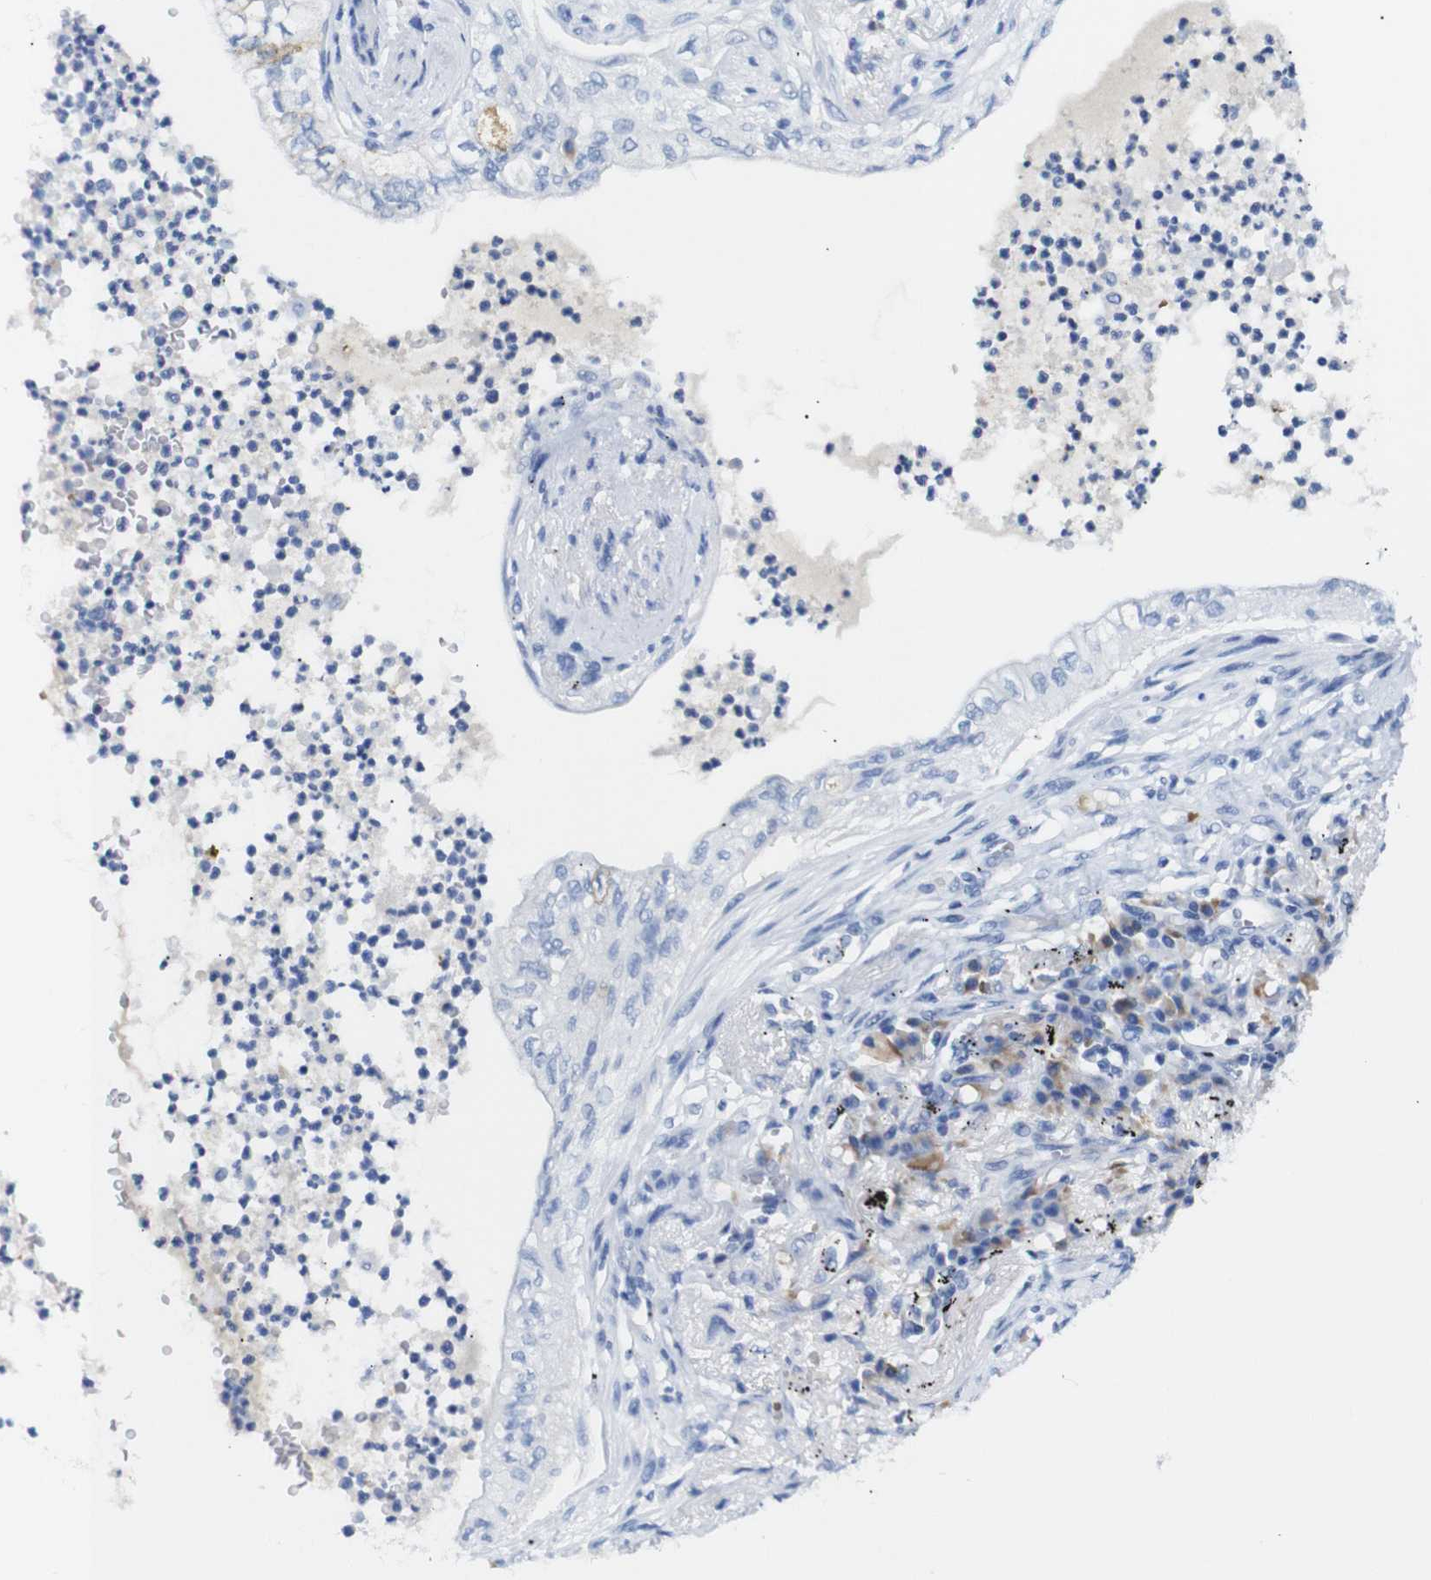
{"staining": {"intensity": "weak", "quantity": "<25%", "location": "cytoplasmic/membranous"}, "tissue": "lung cancer", "cell_type": "Tumor cells", "image_type": "cancer", "snomed": [{"axis": "morphology", "description": "Normal tissue, NOS"}, {"axis": "morphology", "description": "Adenocarcinoma, NOS"}, {"axis": "topography", "description": "Bronchus"}, {"axis": "topography", "description": "Lung"}], "caption": "Immunohistochemistry of human adenocarcinoma (lung) demonstrates no expression in tumor cells.", "gene": "ERVMER34-1", "patient": {"sex": "female", "age": 70}}